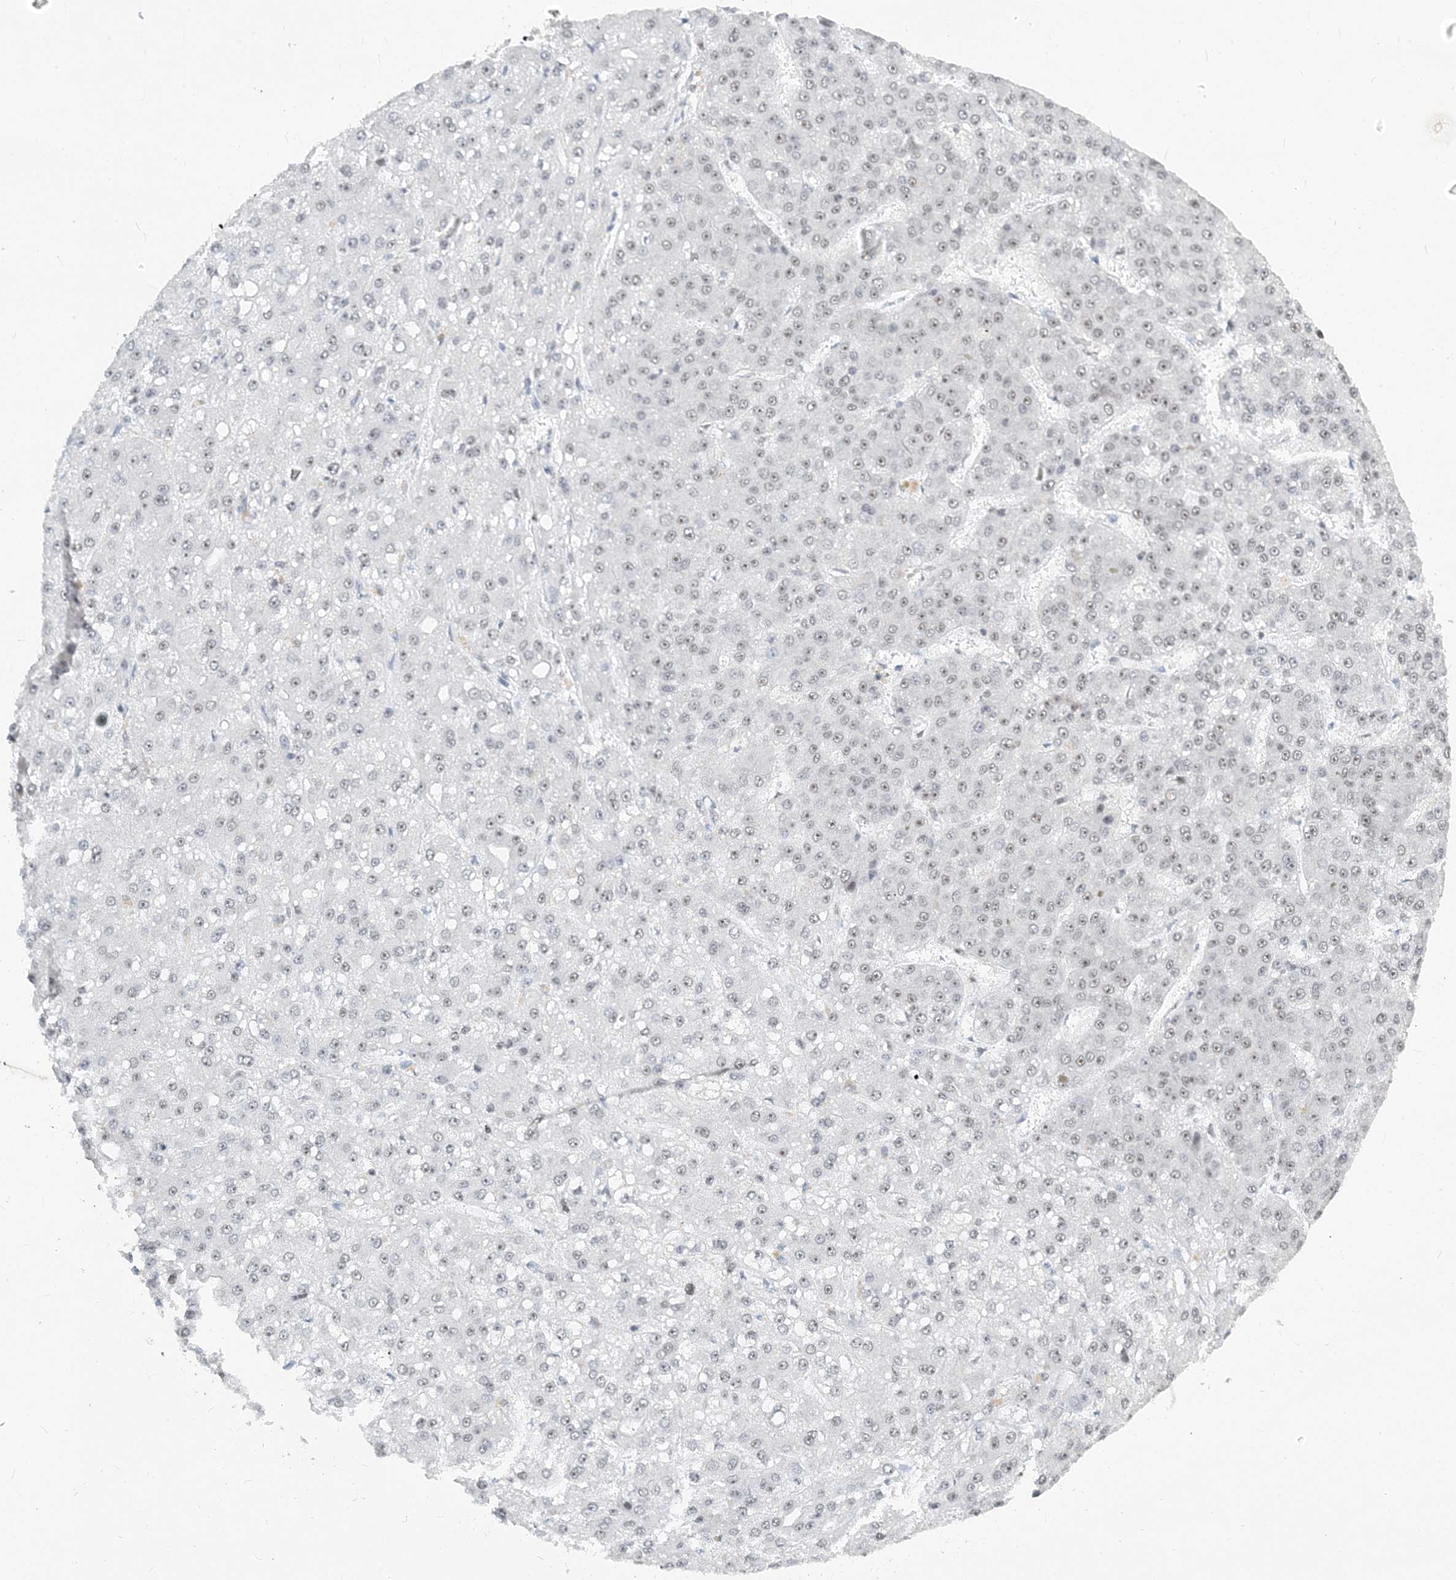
{"staining": {"intensity": "weak", "quantity": "<25%", "location": "nuclear"}, "tissue": "liver cancer", "cell_type": "Tumor cells", "image_type": "cancer", "snomed": [{"axis": "morphology", "description": "Carcinoma, Hepatocellular, NOS"}, {"axis": "topography", "description": "Liver"}], "caption": "High magnification brightfield microscopy of liver cancer (hepatocellular carcinoma) stained with DAB (brown) and counterstained with hematoxylin (blue): tumor cells show no significant expression.", "gene": "PLRG1", "patient": {"sex": "male", "age": 67}}